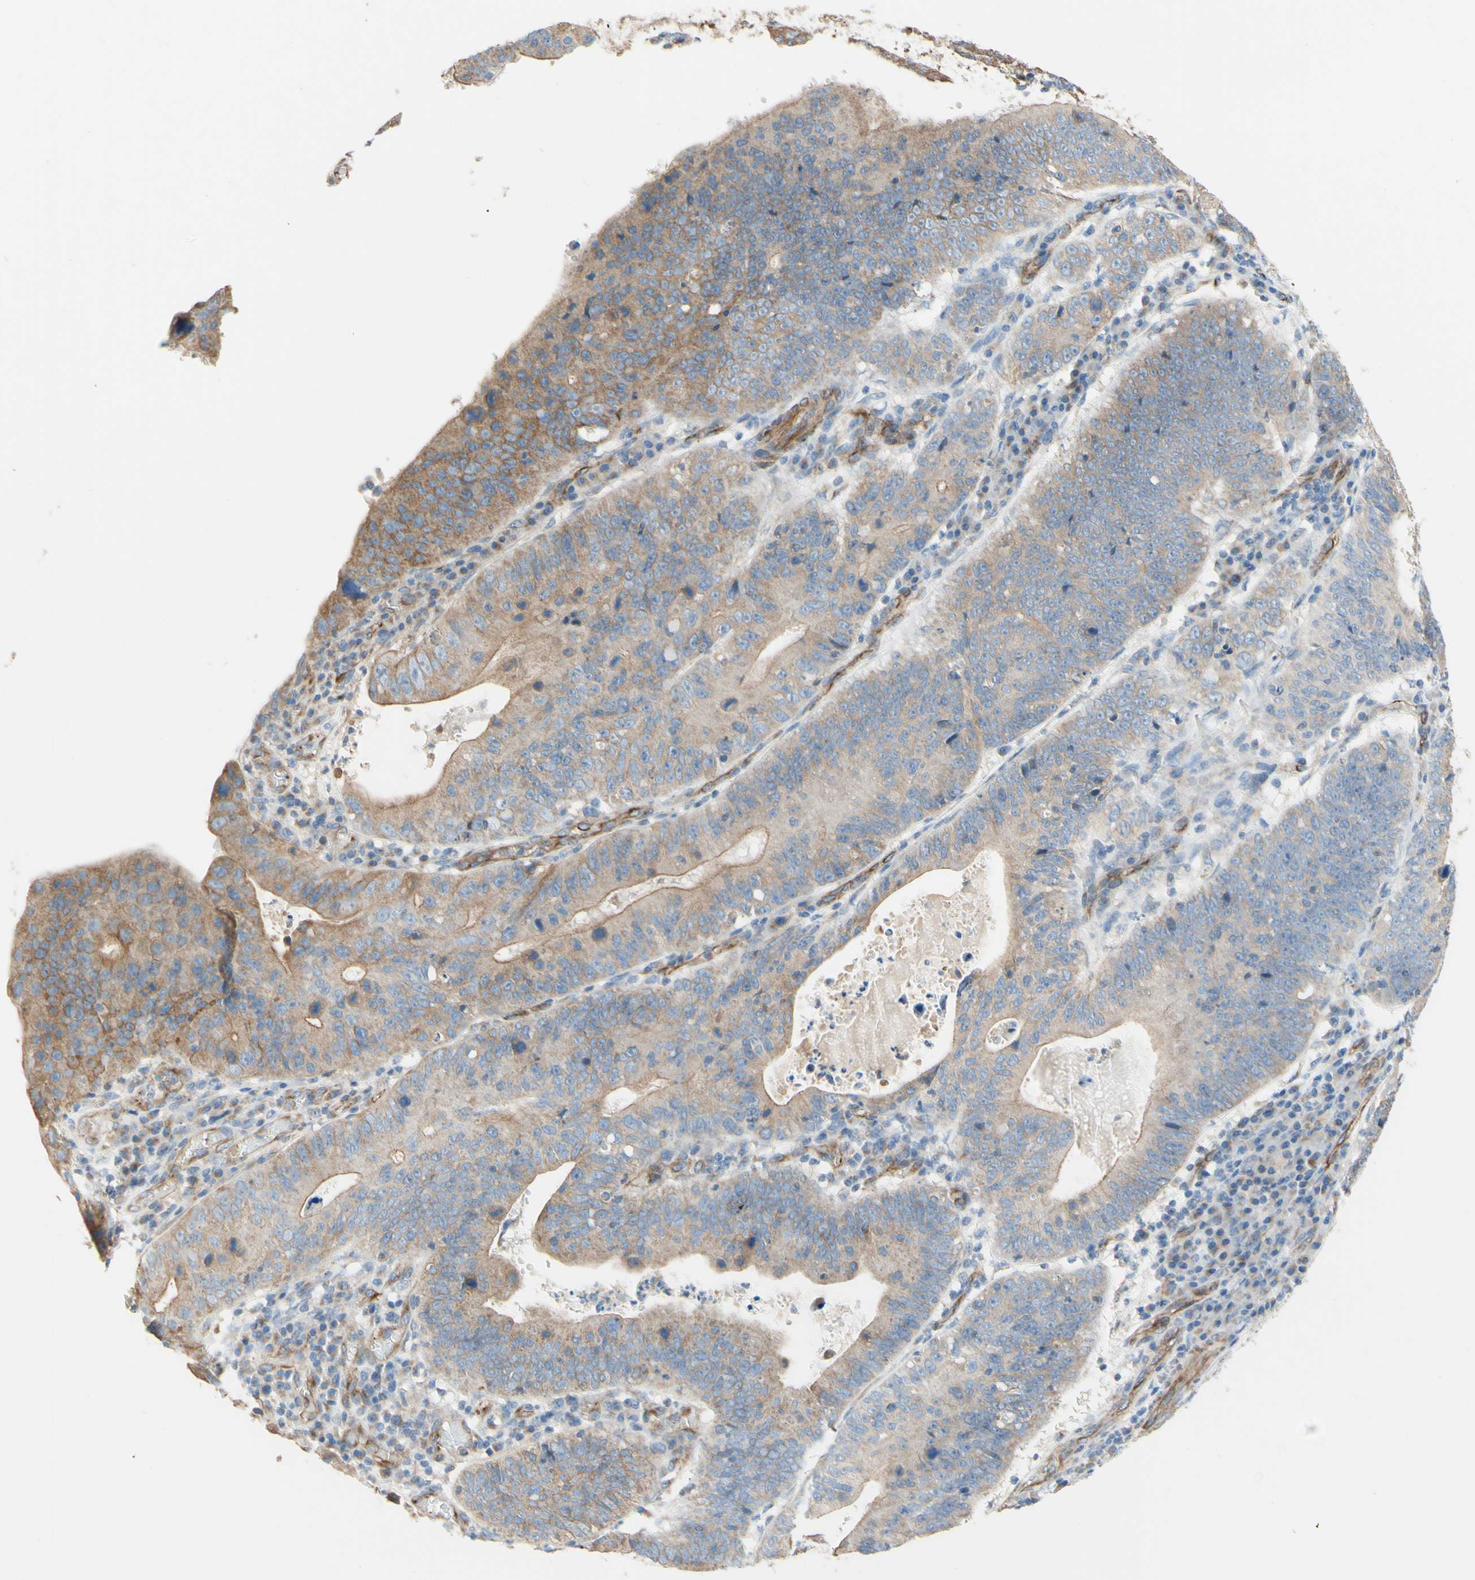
{"staining": {"intensity": "weak", "quantity": ">75%", "location": "cytoplasmic/membranous"}, "tissue": "stomach cancer", "cell_type": "Tumor cells", "image_type": "cancer", "snomed": [{"axis": "morphology", "description": "Adenocarcinoma, NOS"}, {"axis": "topography", "description": "Stomach"}], "caption": "Immunohistochemical staining of human stomach adenocarcinoma displays weak cytoplasmic/membranous protein staining in approximately >75% of tumor cells. Ihc stains the protein of interest in brown and the nuclei are stained blue.", "gene": "ENDOD1", "patient": {"sex": "male", "age": 59}}